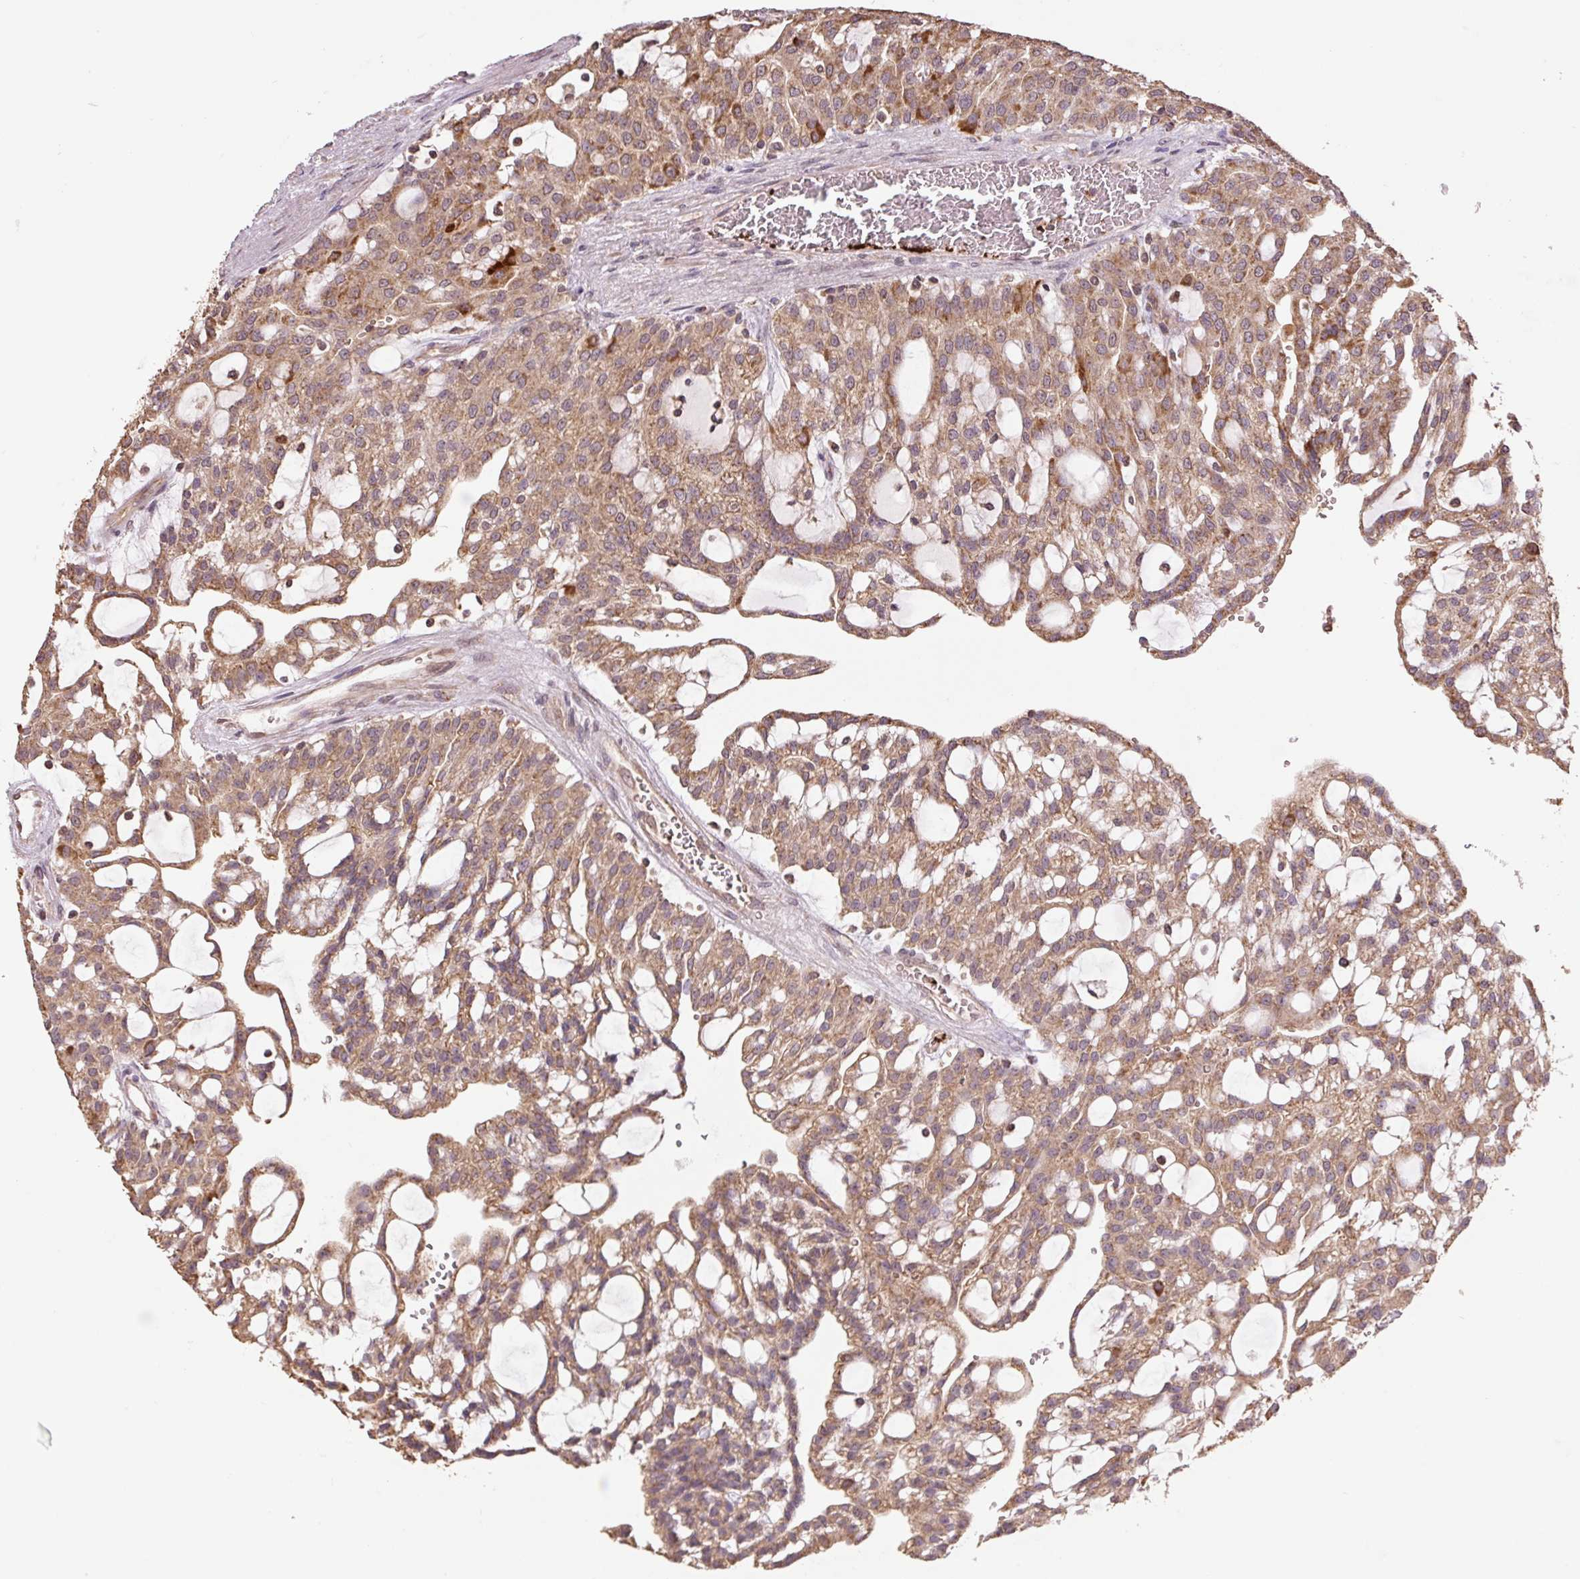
{"staining": {"intensity": "moderate", "quantity": ">75%", "location": "cytoplasmic/membranous"}, "tissue": "renal cancer", "cell_type": "Tumor cells", "image_type": "cancer", "snomed": [{"axis": "morphology", "description": "Adenocarcinoma, NOS"}, {"axis": "topography", "description": "Kidney"}], "caption": "A histopathology image of human renal cancer stained for a protein displays moderate cytoplasmic/membranous brown staining in tumor cells. (brown staining indicates protein expression, while blue staining denotes nuclei).", "gene": "TMEM160", "patient": {"sex": "male", "age": 63}}